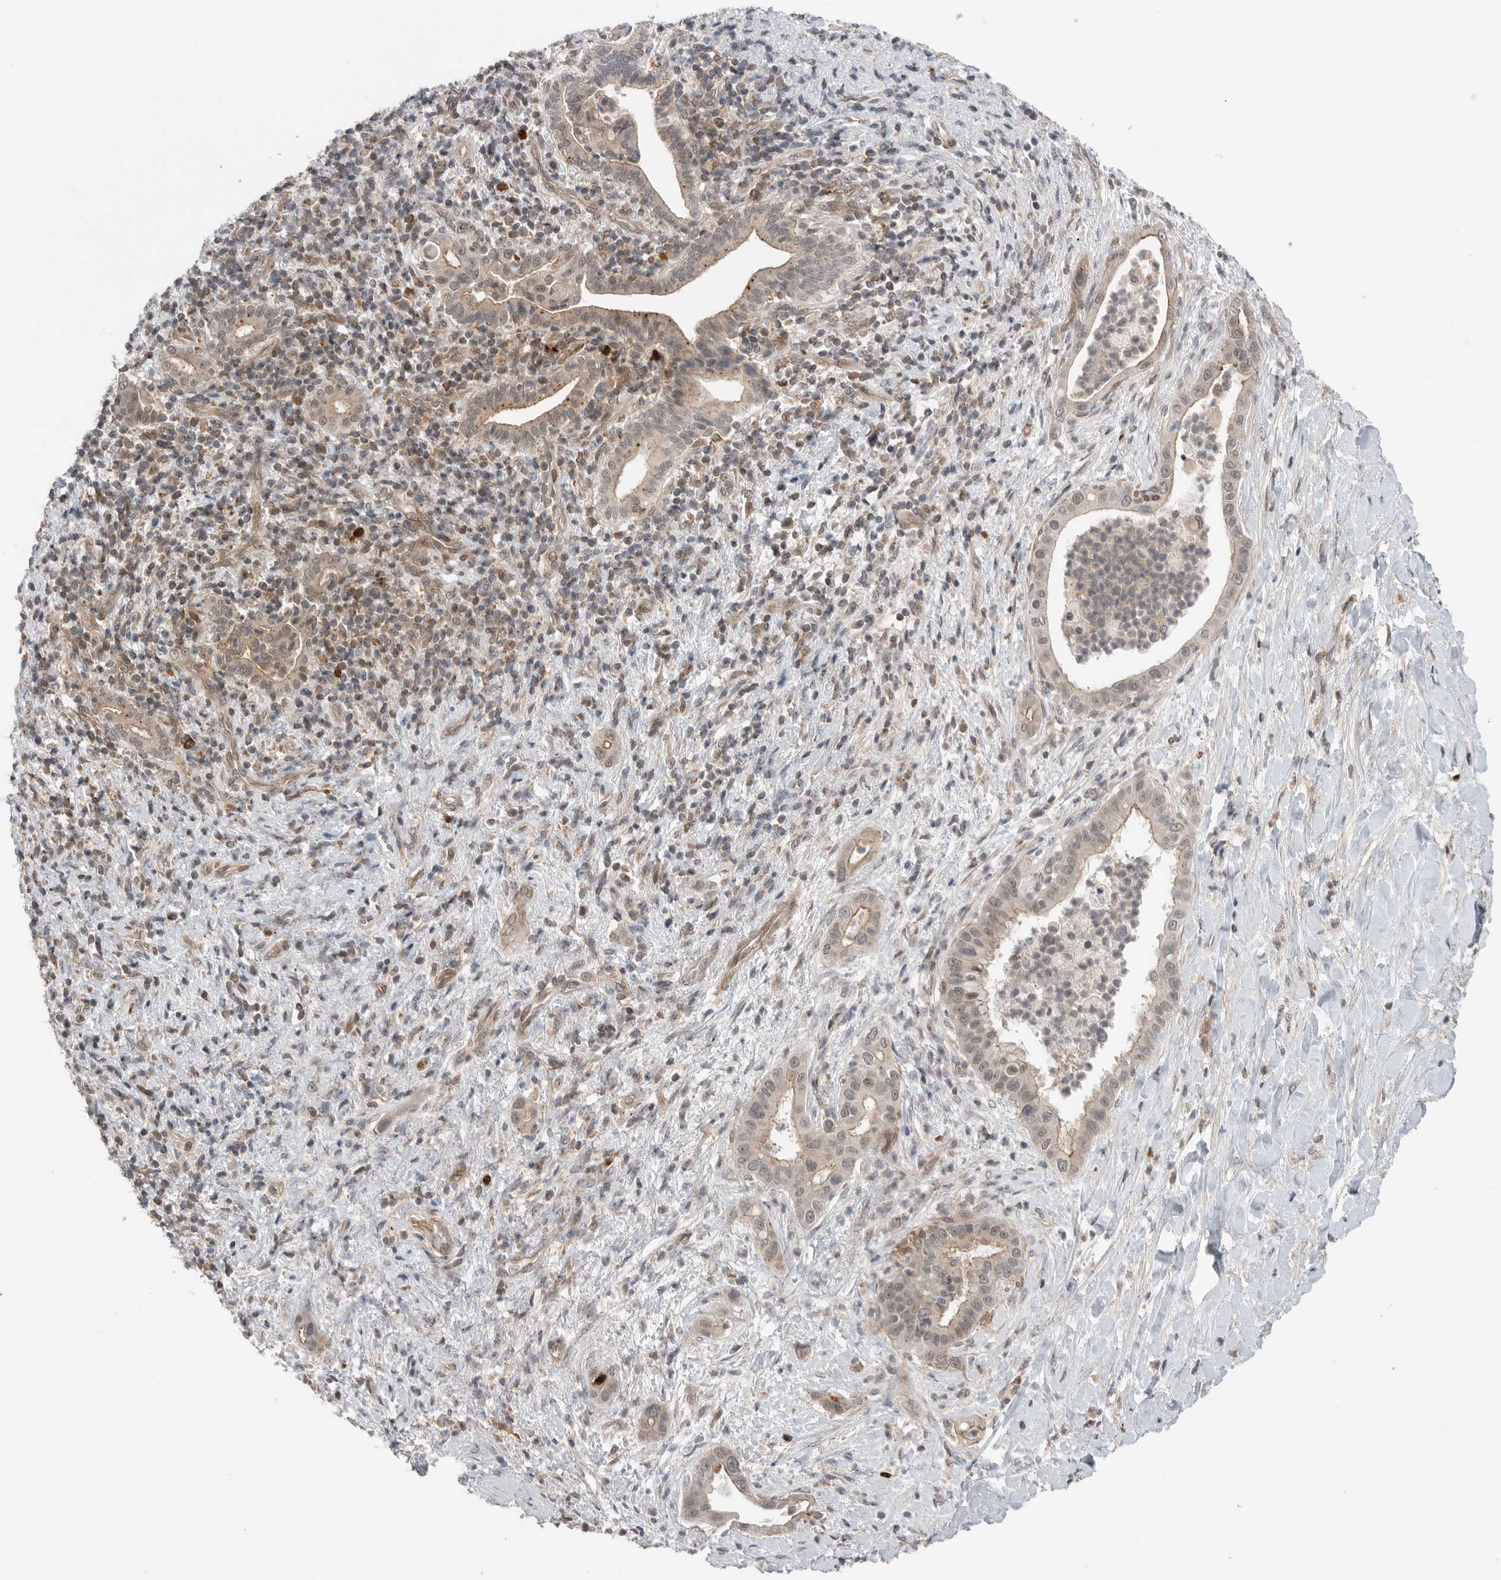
{"staining": {"intensity": "negative", "quantity": "none", "location": "none"}, "tissue": "liver cancer", "cell_type": "Tumor cells", "image_type": "cancer", "snomed": [{"axis": "morphology", "description": "Cholangiocarcinoma"}, {"axis": "topography", "description": "Liver"}], "caption": "High magnification brightfield microscopy of liver cholangiocarcinoma stained with DAB (3,3'-diaminobenzidine) (brown) and counterstained with hematoxylin (blue): tumor cells show no significant staining. Nuclei are stained in blue.", "gene": "PEAK1", "patient": {"sex": "female", "age": 54}}